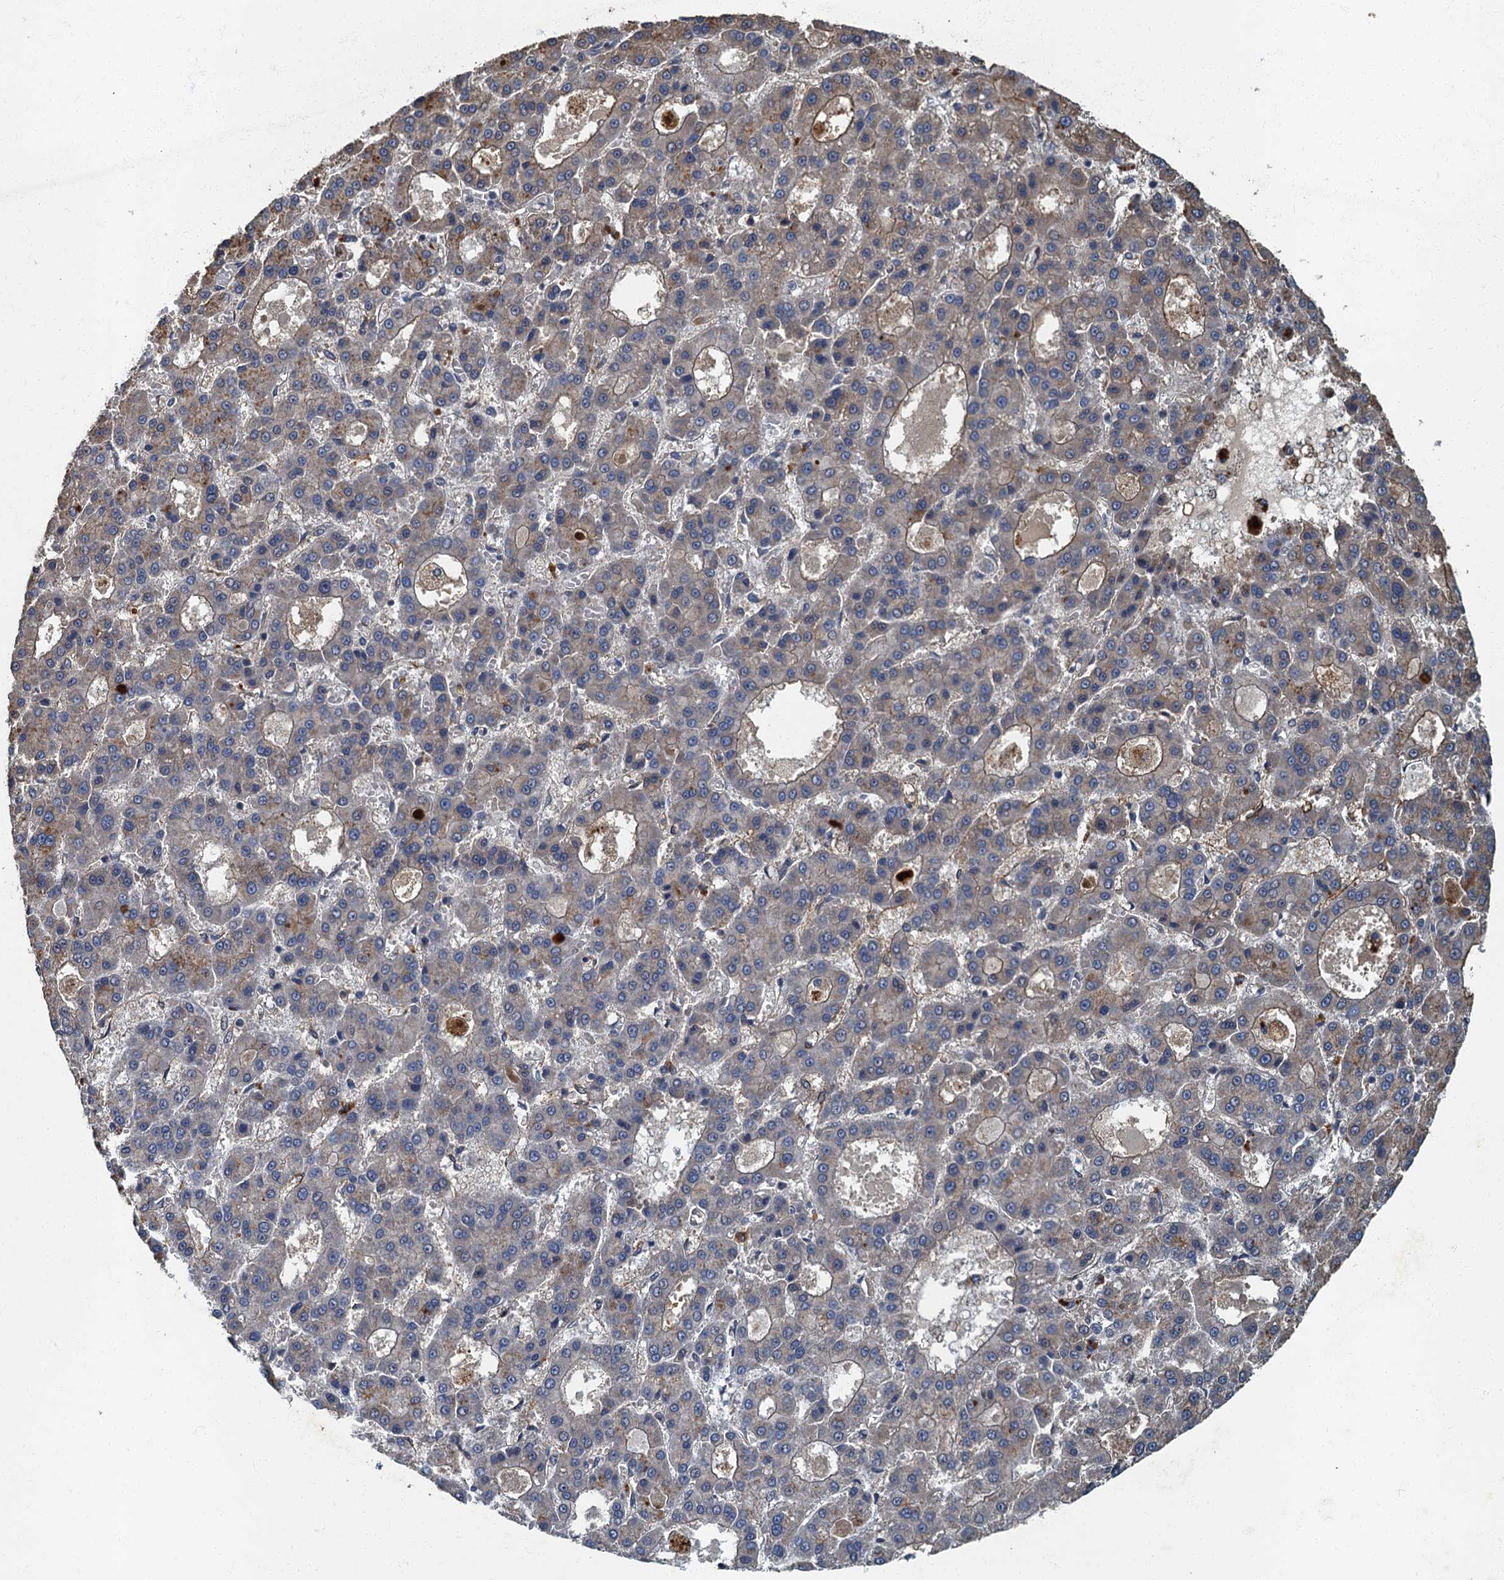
{"staining": {"intensity": "weak", "quantity": "25%-75%", "location": "cytoplasmic/membranous"}, "tissue": "liver cancer", "cell_type": "Tumor cells", "image_type": "cancer", "snomed": [{"axis": "morphology", "description": "Carcinoma, Hepatocellular, NOS"}, {"axis": "topography", "description": "Liver"}], "caption": "DAB (3,3'-diaminobenzidine) immunohistochemical staining of liver cancer exhibits weak cytoplasmic/membranous protein expression in about 25%-75% of tumor cells.", "gene": "ARL11", "patient": {"sex": "male", "age": 70}}